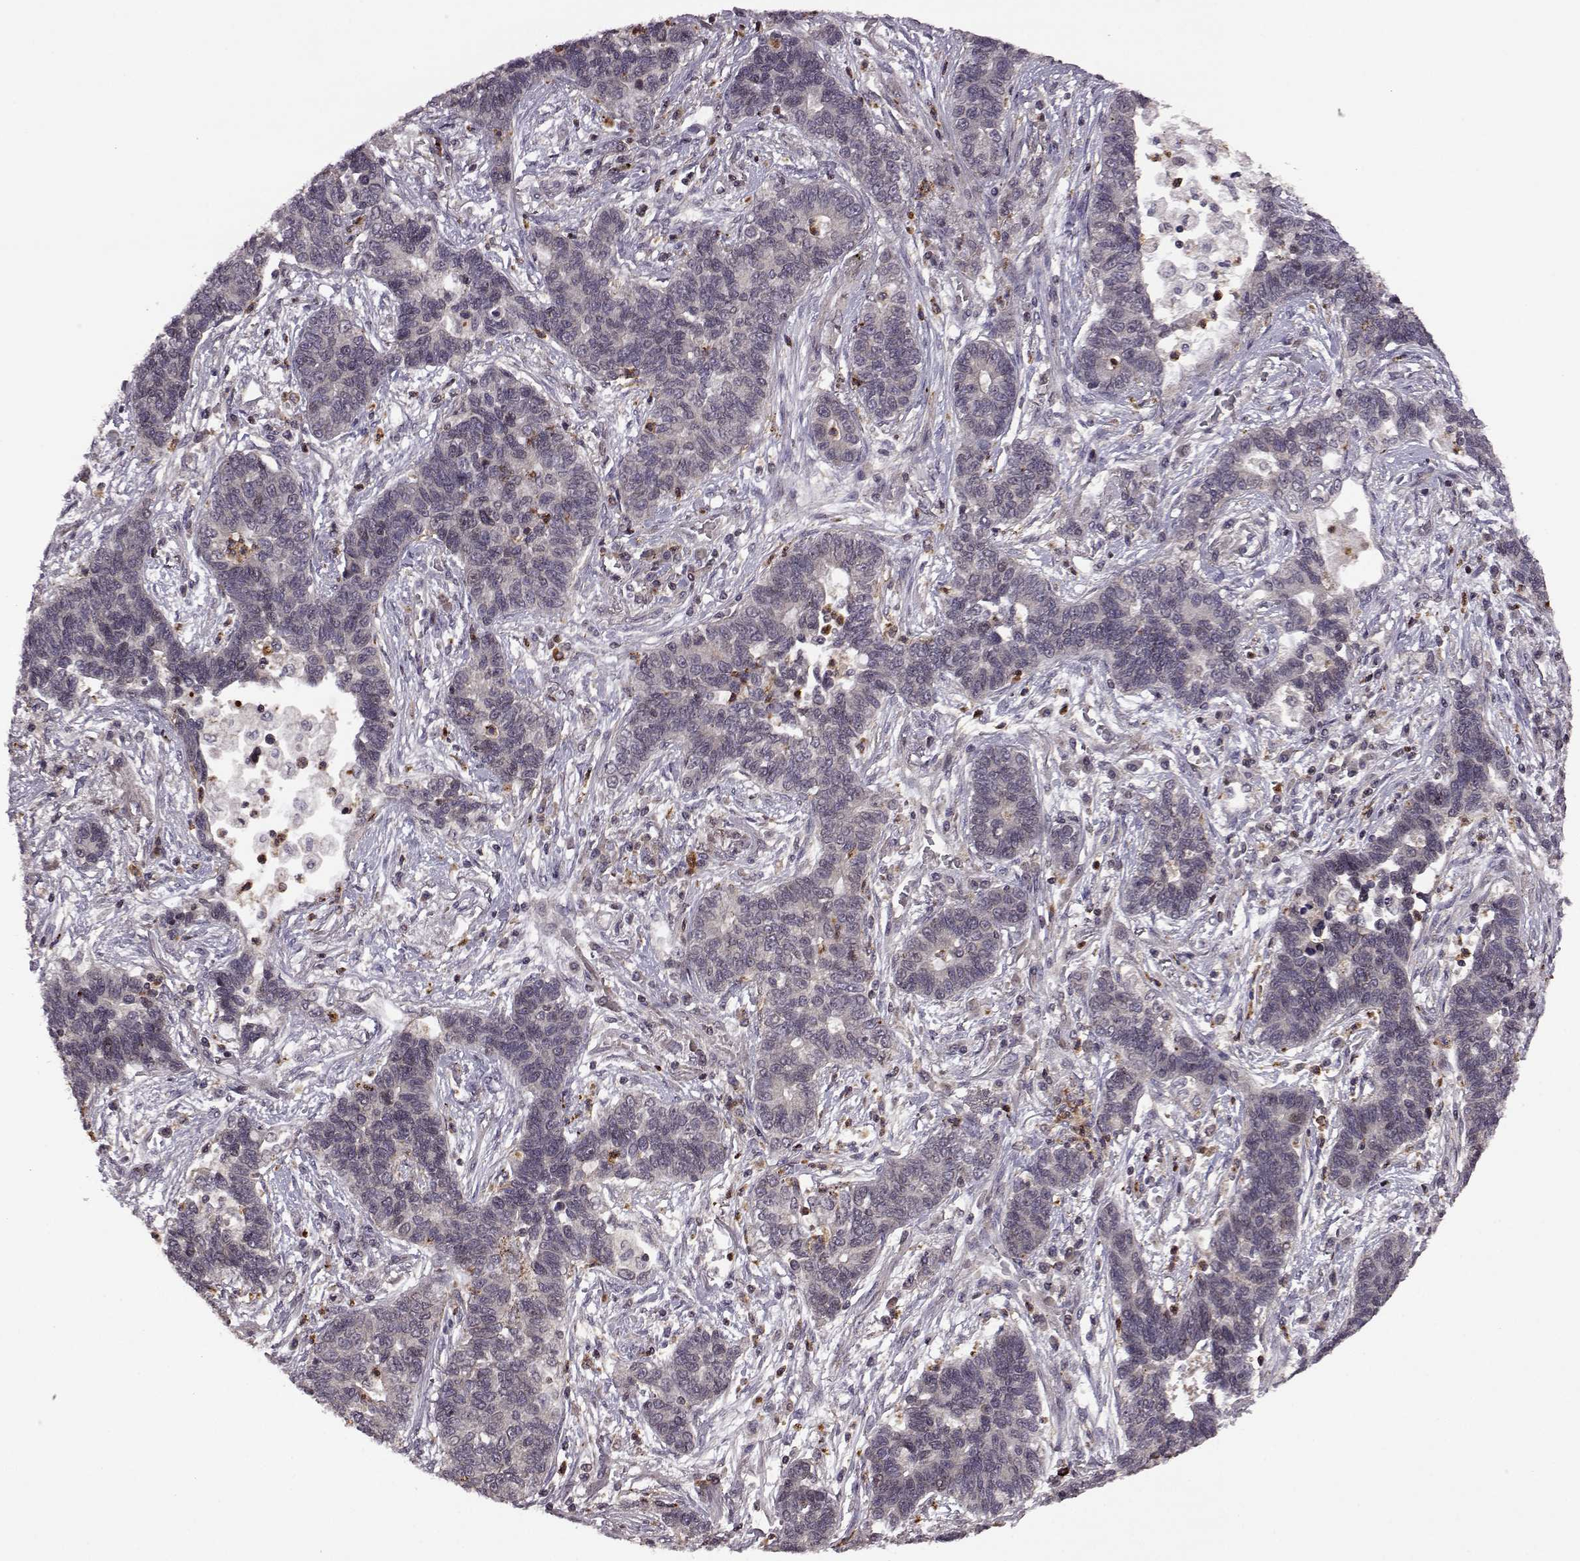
{"staining": {"intensity": "negative", "quantity": "none", "location": "none"}, "tissue": "lung cancer", "cell_type": "Tumor cells", "image_type": "cancer", "snomed": [{"axis": "morphology", "description": "Adenocarcinoma, NOS"}, {"axis": "topography", "description": "Lung"}], "caption": "Immunohistochemistry (IHC) image of human lung cancer stained for a protein (brown), which displays no positivity in tumor cells.", "gene": "TRMU", "patient": {"sex": "female", "age": 57}}